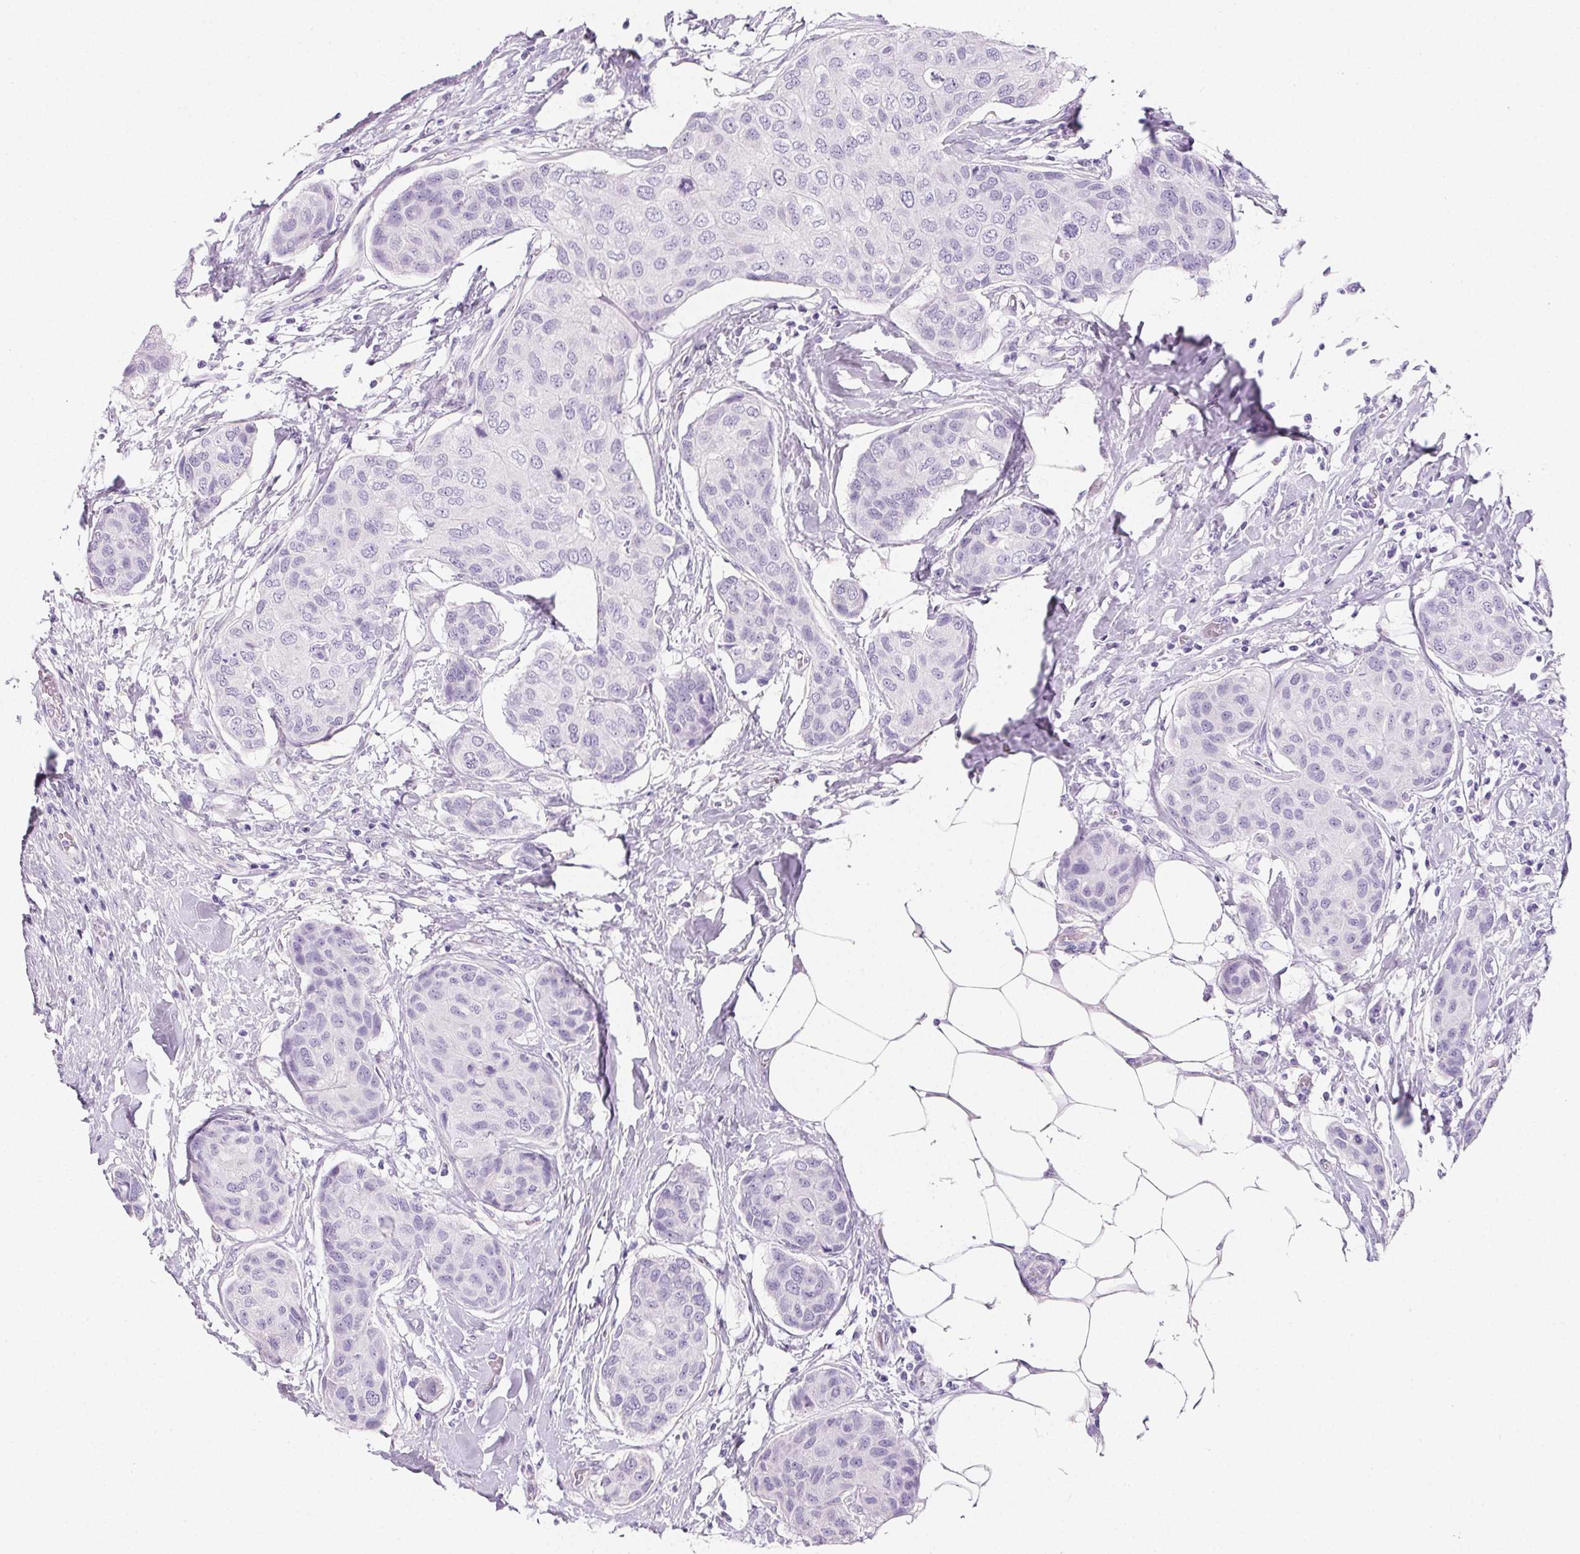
{"staining": {"intensity": "negative", "quantity": "none", "location": "none"}, "tissue": "breast cancer", "cell_type": "Tumor cells", "image_type": "cancer", "snomed": [{"axis": "morphology", "description": "Duct carcinoma"}, {"axis": "topography", "description": "Breast"}], "caption": "Micrograph shows no significant protein positivity in tumor cells of breast cancer.", "gene": "PRSS3", "patient": {"sex": "female", "age": 80}}